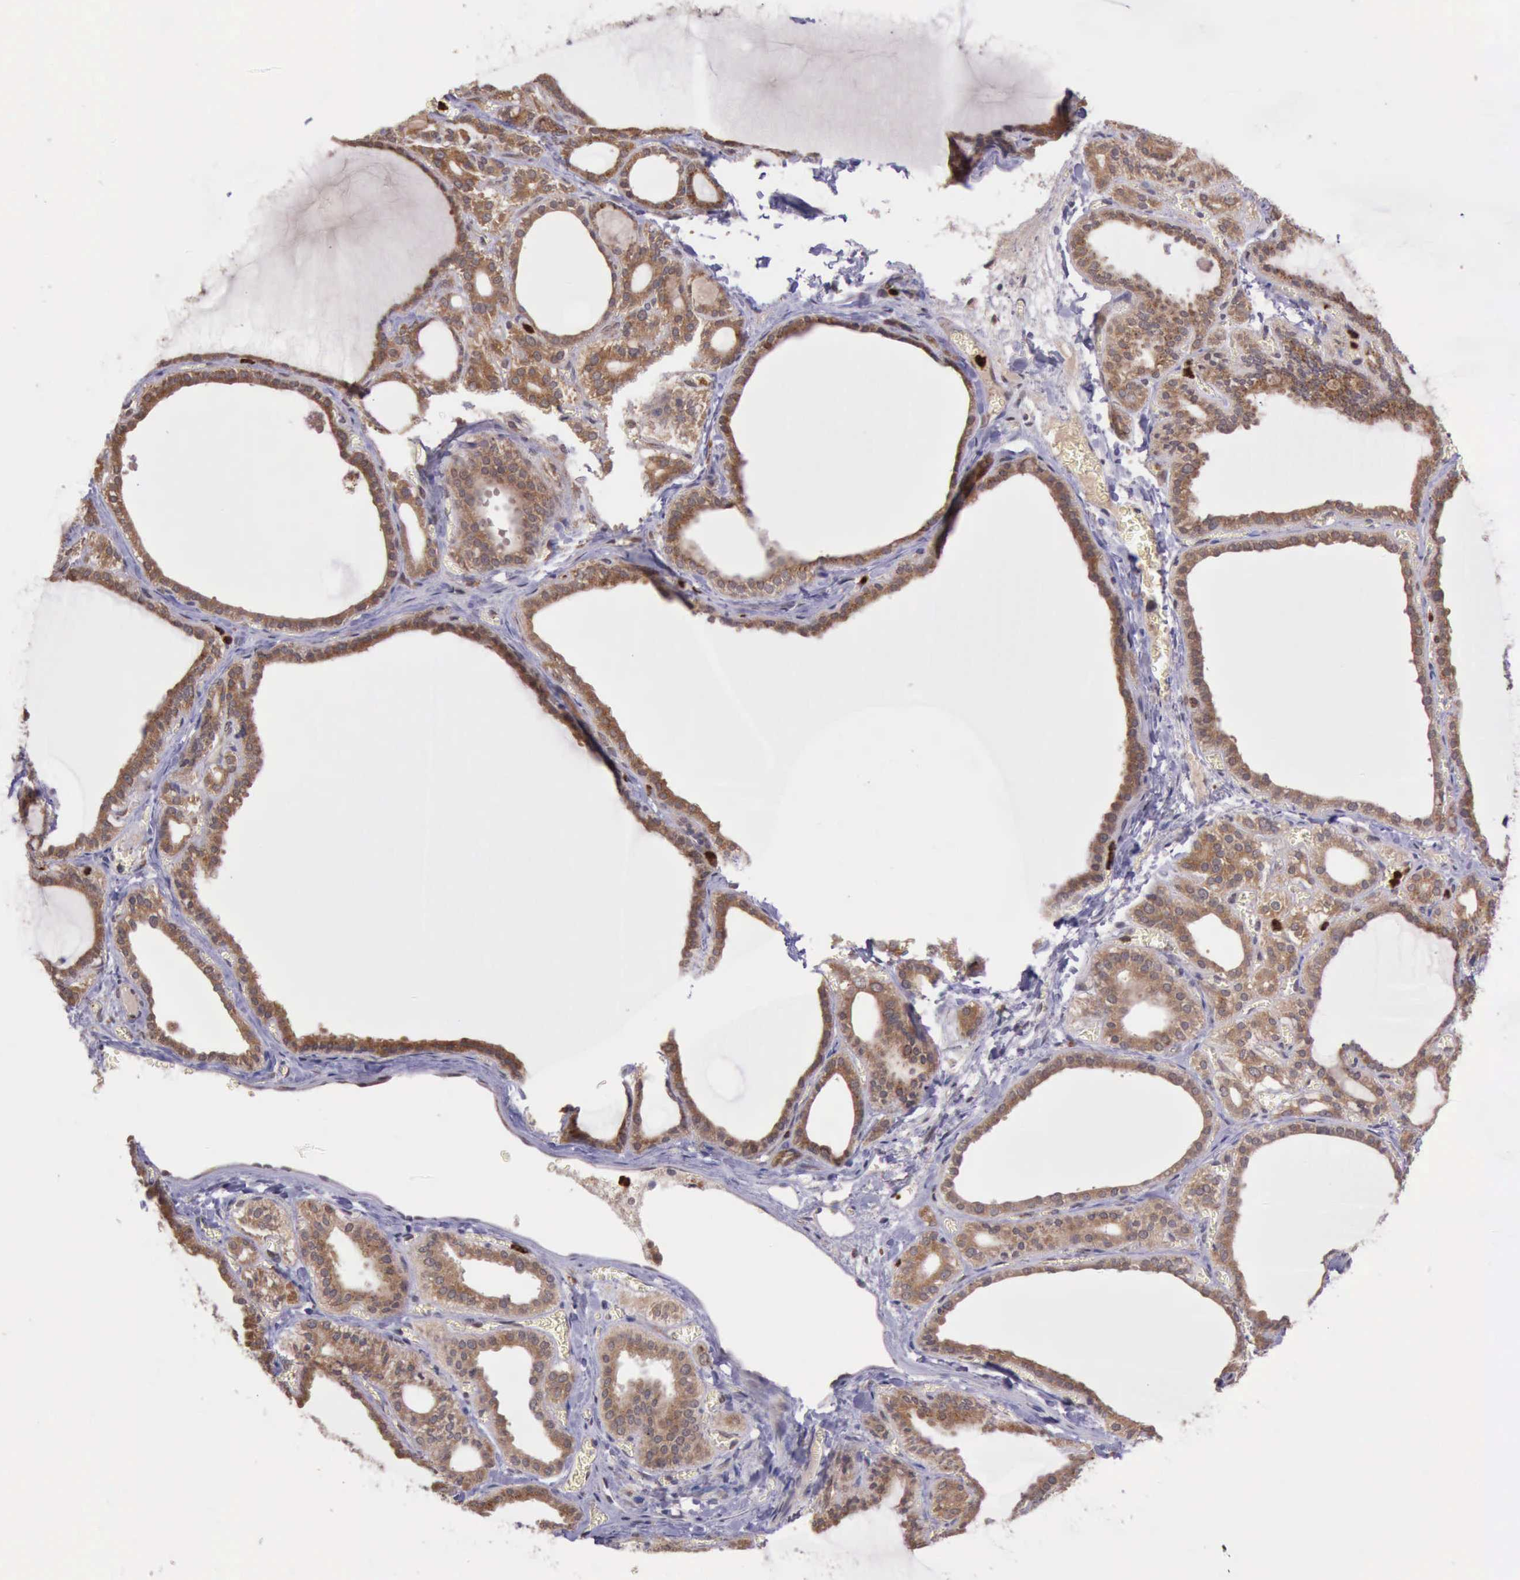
{"staining": {"intensity": "strong", "quantity": ">75%", "location": "cytoplasmic/membranous"}, "tissue": "thyroid gland", "cell_type": "Glandular cells", "image_type": "normal", "snomed": [{"axis": "morphology", "description": "Normal tissue, NOS"}, {"axis": "topography", "description": "Thyroid gland"}], "caption": "Immunohistochemistry (IHC) image of normal thyroid gland: human thyroid gland stained using immunohistochemistry (IHC) displays high levels of strong protein expression localized specifically in the cytoplasmic/membranous of glandular cells, appearing as a cytoplasmic/membranous brown color.", "gene": "ARMCX3", "patient": {"sex": "female", "age": 55}}